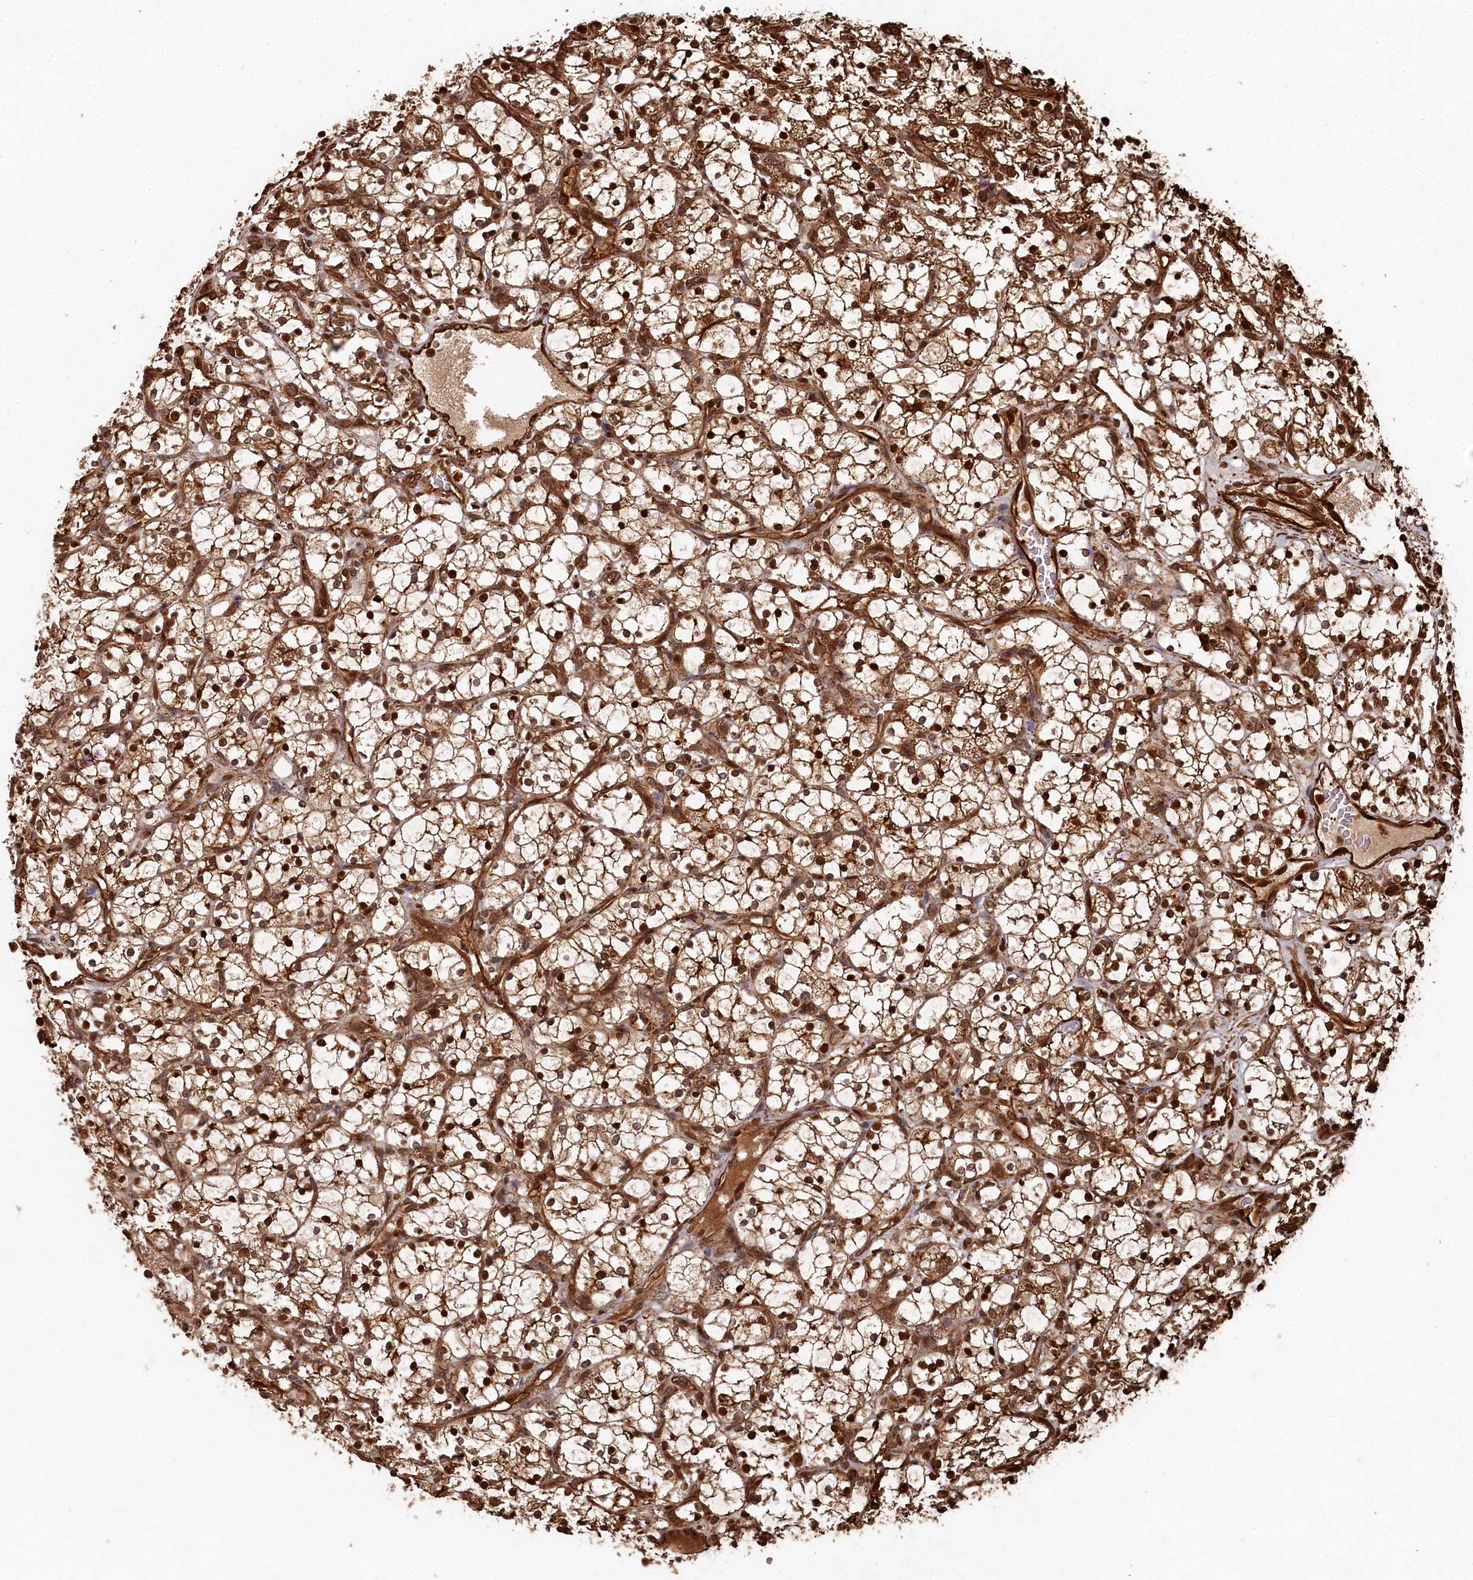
{"staining": {"intensity": "strong", "quantity": ">75%", "location": "cytoplasmic/membranous,nuclear"}, "tissue": "renal cancer", "cell_type": "Tumor cells", "image_type": "cancer", "snomed": [{"axis": "morphology", "description": "Adenocarcinoma, NOS"}, {"axis": "topography", "description": "Kidney"}], "caption": "High-magnification brightfield microscopy of renal adenocarcinoma stained with DAB (3,3'-diaminobenzidine) (brown) and counterstained with hematoxylin (blue). tumor cells exhibit strong cytoplasmic/membranous and nuclear expression is seen in approximately>75% of cells.", "gene": "PIGN", "patient": {"sex": "female", "age": 69}}